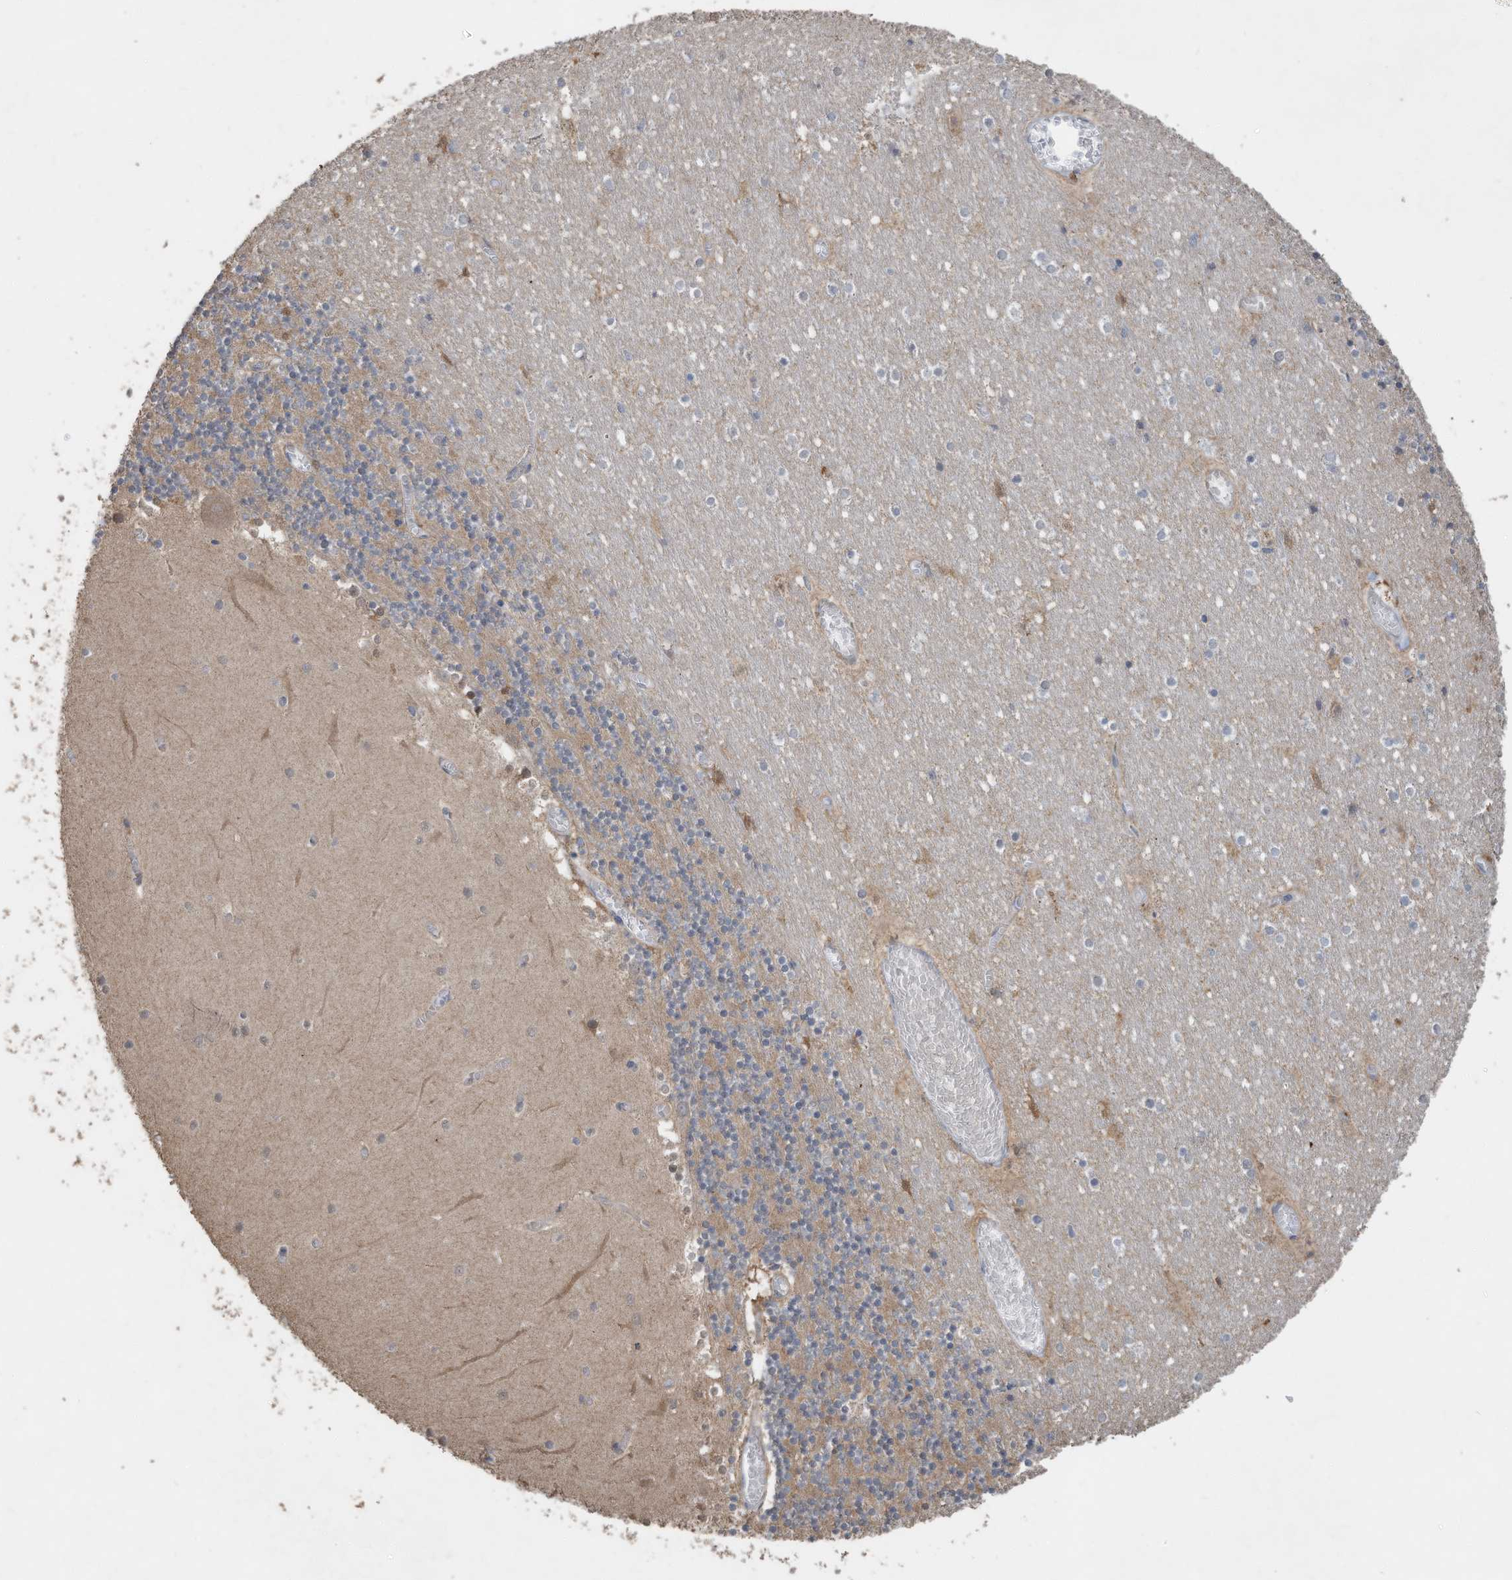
{"staining": {"intensity": "moderate", "quantity": "25%-75%", "location": "cytoplasmic/membranous"}, "tissue": "cerebellum", "cell_type": "Cells in granular layer", "image_type": "normal", "snomed": [{"axis": "morphology", "description": "Normal tissue, NOS"}, {"axis": "topography", "description": "Cerebellum"}], "caption": "Cells in granular layer display moderate cytoplasmic/membranous expression in approximately 25%-75% of cells in normal cerebellum.", "gene": "CAPN13", "patient": {"sex": "female", "age": 28}}